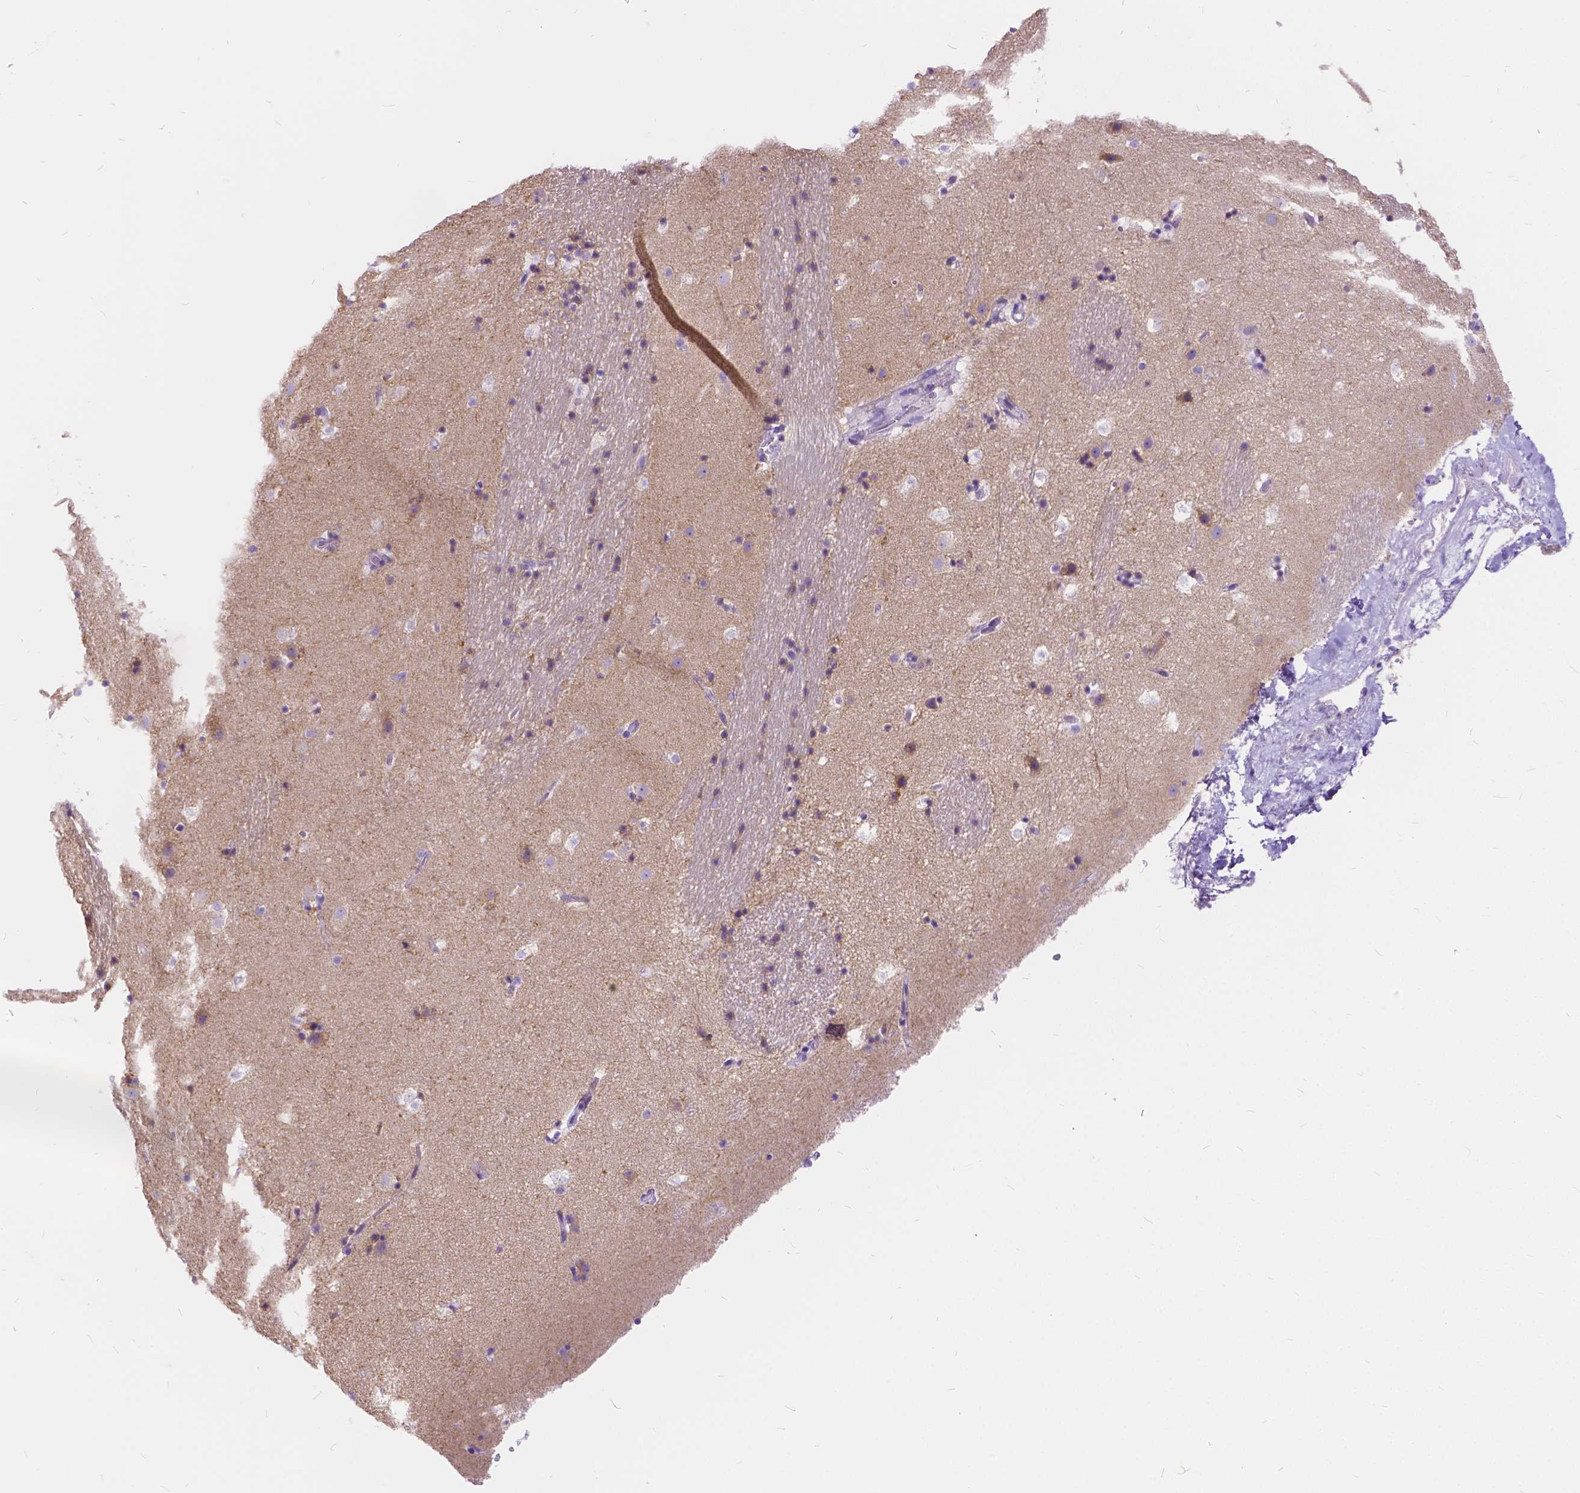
{"staining": {"intensity": "weak", "quantity": "<25%", "location": "cytoplasmic/membranous"}, "tissue": "caudate", "cell_type": "Glial cells", "image_type": "normal", "snomed": [{"axis": "morphology", "description": "Normal tissue, NOS"}, {"axis": "topography", "description": "Lateral ventricle wall"}], "caption": "Immunohistochemistry micrograph of normal caudate: human caudate stained with DAB (3,3'-diaminobenzidine) reveals no significant protein expression in glial cells.", "gene": "CHRM1", "patient": {"sex": "male", "age": 37}}